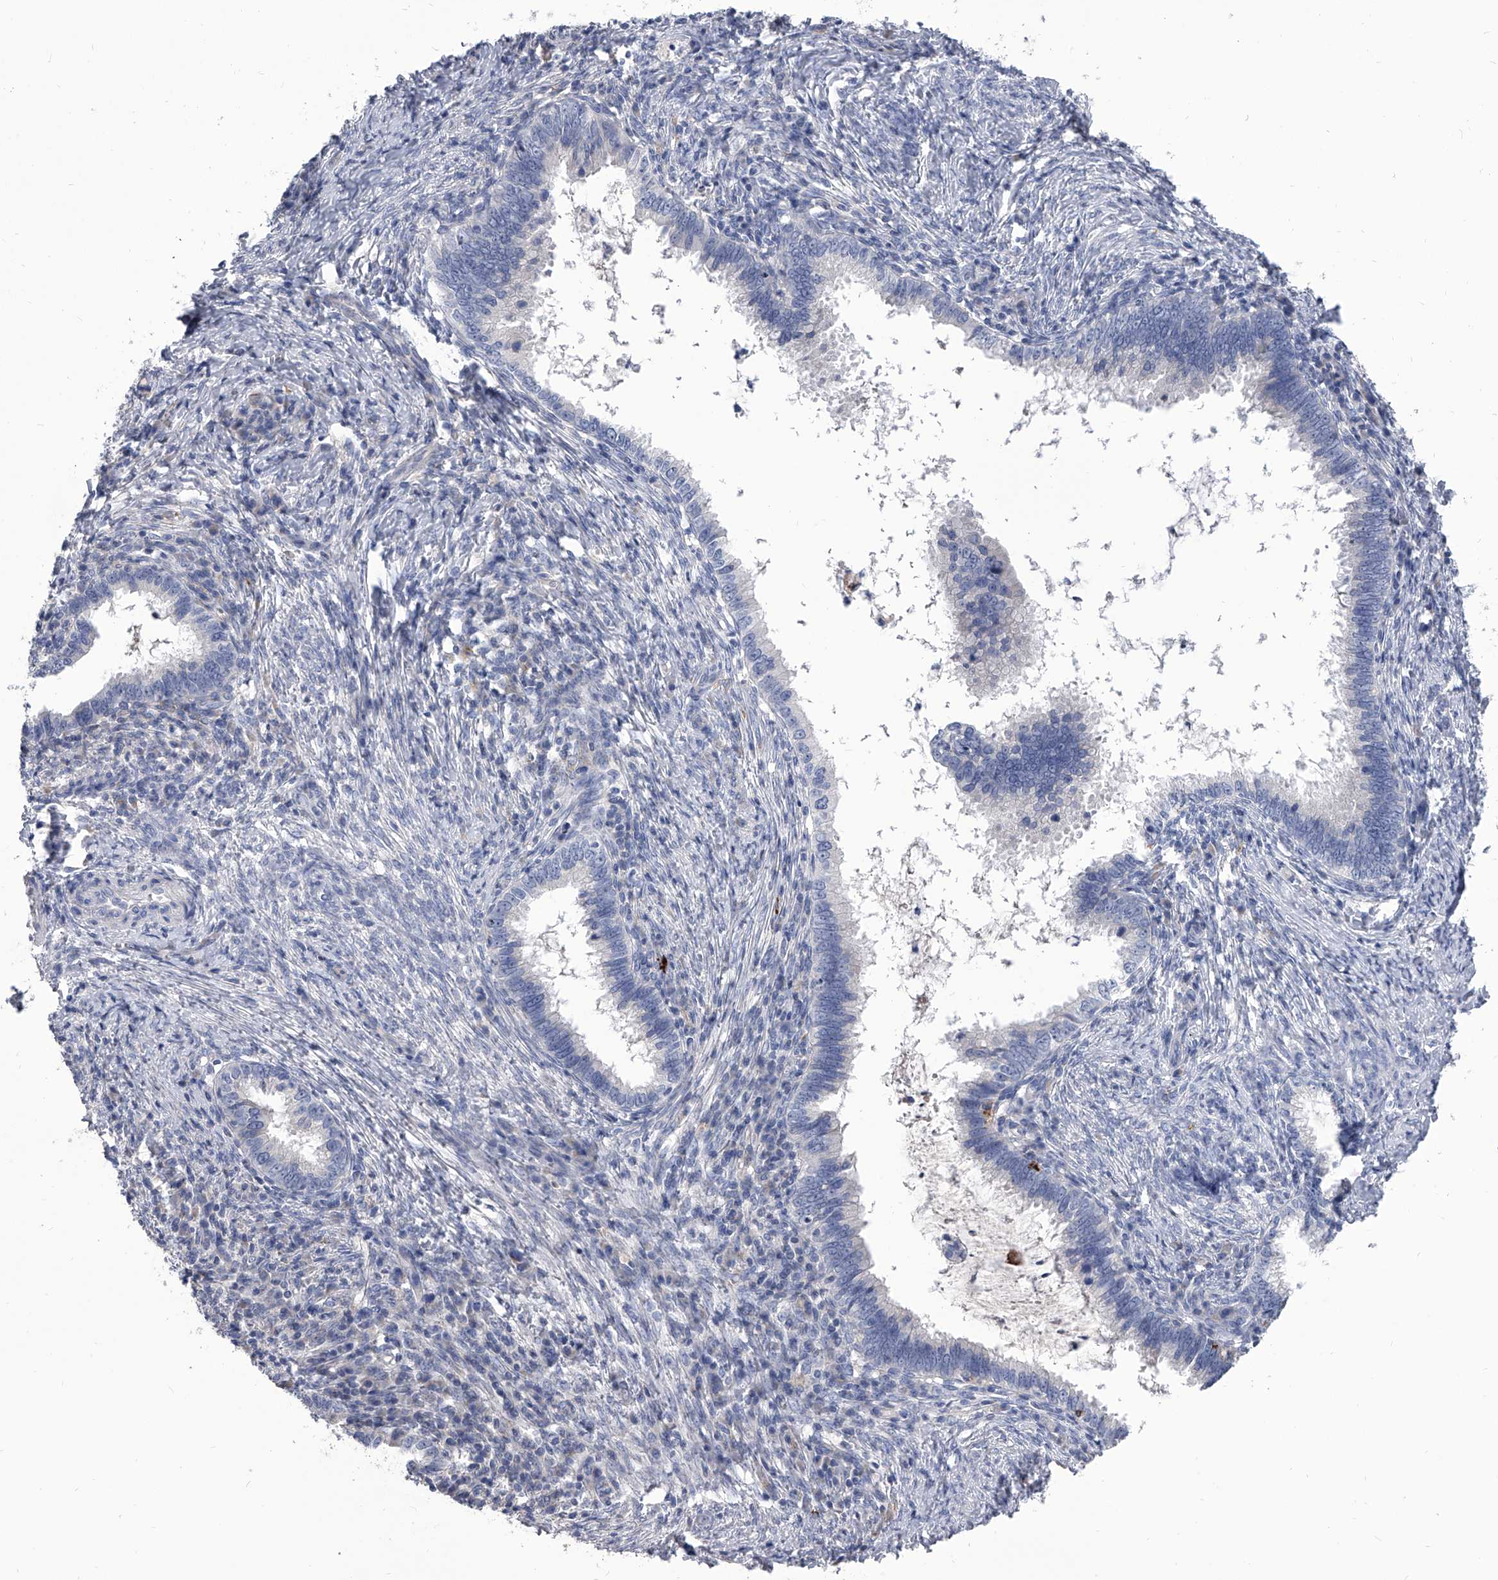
{"staining": {"intensity": "negative", "quantity": "none", "location": "none"}, "tissue": "cervical cancer", "cell_type": "Tumor cells", "image_type": "cancer", "snomed": [{"axis": "morphology", "description": "Adenocarcinoma, NOS"}, {"axis": "topography", "description": "Cervix"}], "caption": "Tumor cells show no significant protein positivity in cervical adenocarcinoma.", "gene": "SPP1", "patient": {"sex": "female", "age": 36}}